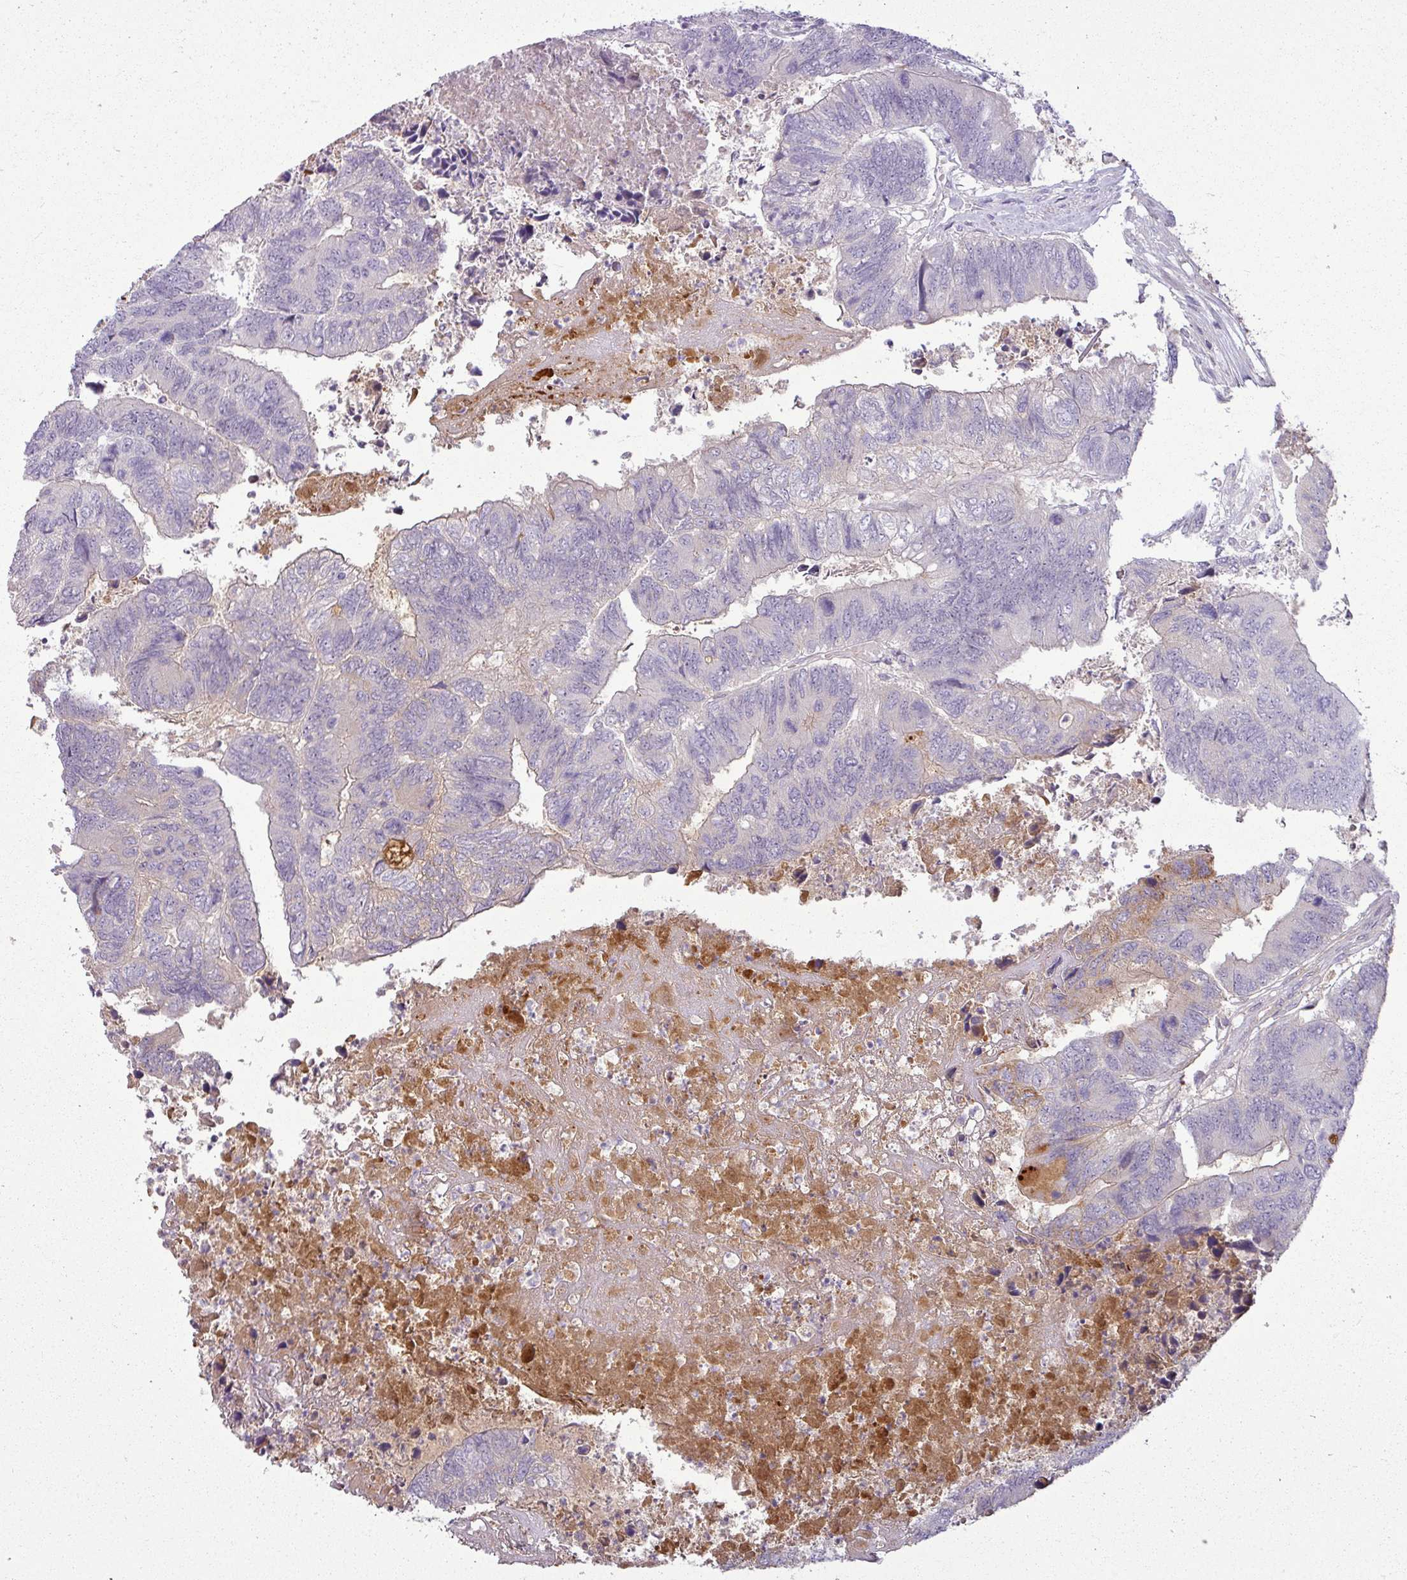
{"staining": {"intensity": "negative", "quantity": "none", "location": "none"}, "tissue": "colorectal cancer", "cell_type": "Tumor cells", "image_type": "cancer", "snomed": [{"axis": "morphology", "description": "Adenocarcinoma, NOS"}, {"axis": "topography", "description": "Colon"}], "caption": "This is an immunohistochemistry photomicrograph of human colorectal cancer (adenocarcinoma). There is no positivity in tumor cells.", "gene": "APOM", "patient": {"sex": "female", "age": 67}}